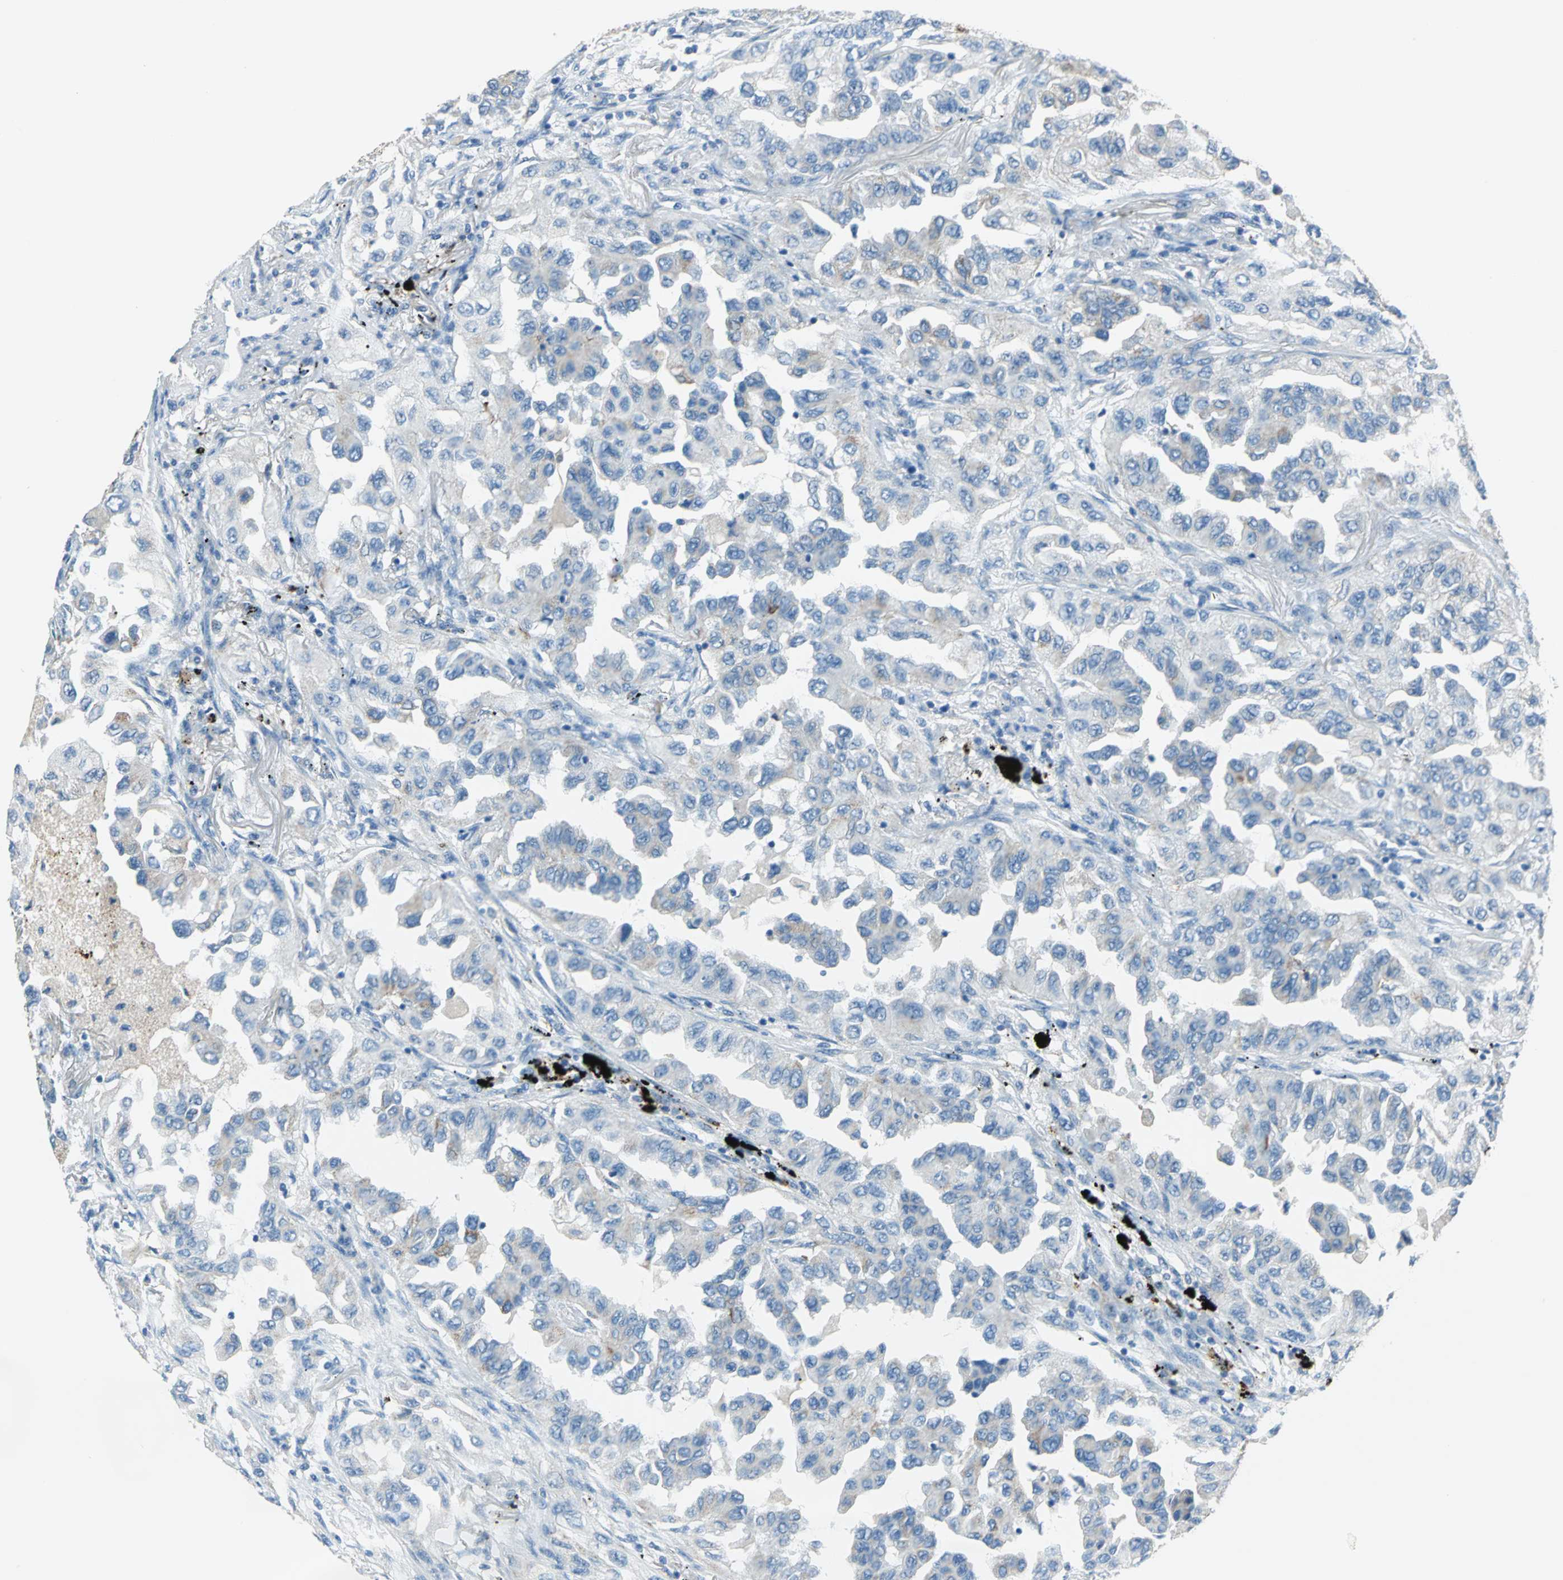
{"staining": {"intensity": "weak", "quantity": "<25%", "location": "cytoplasmic/membranous"}, "tissue": "lung cancer", "cell_type": "Tumor cells", "image_type": "cancer", "snomed": [{"axis": "morphology", "description": "Adenocarcinoma, NOS"}, {"axis": "topography", "description": "Lung"}], "caption": "Immunohistochemical staining of human lung adenocarcinoma exhibits no significant positivity in tumor cells.", "gene": "MUC4", "patient": {"sex": "female", "age": 65}}